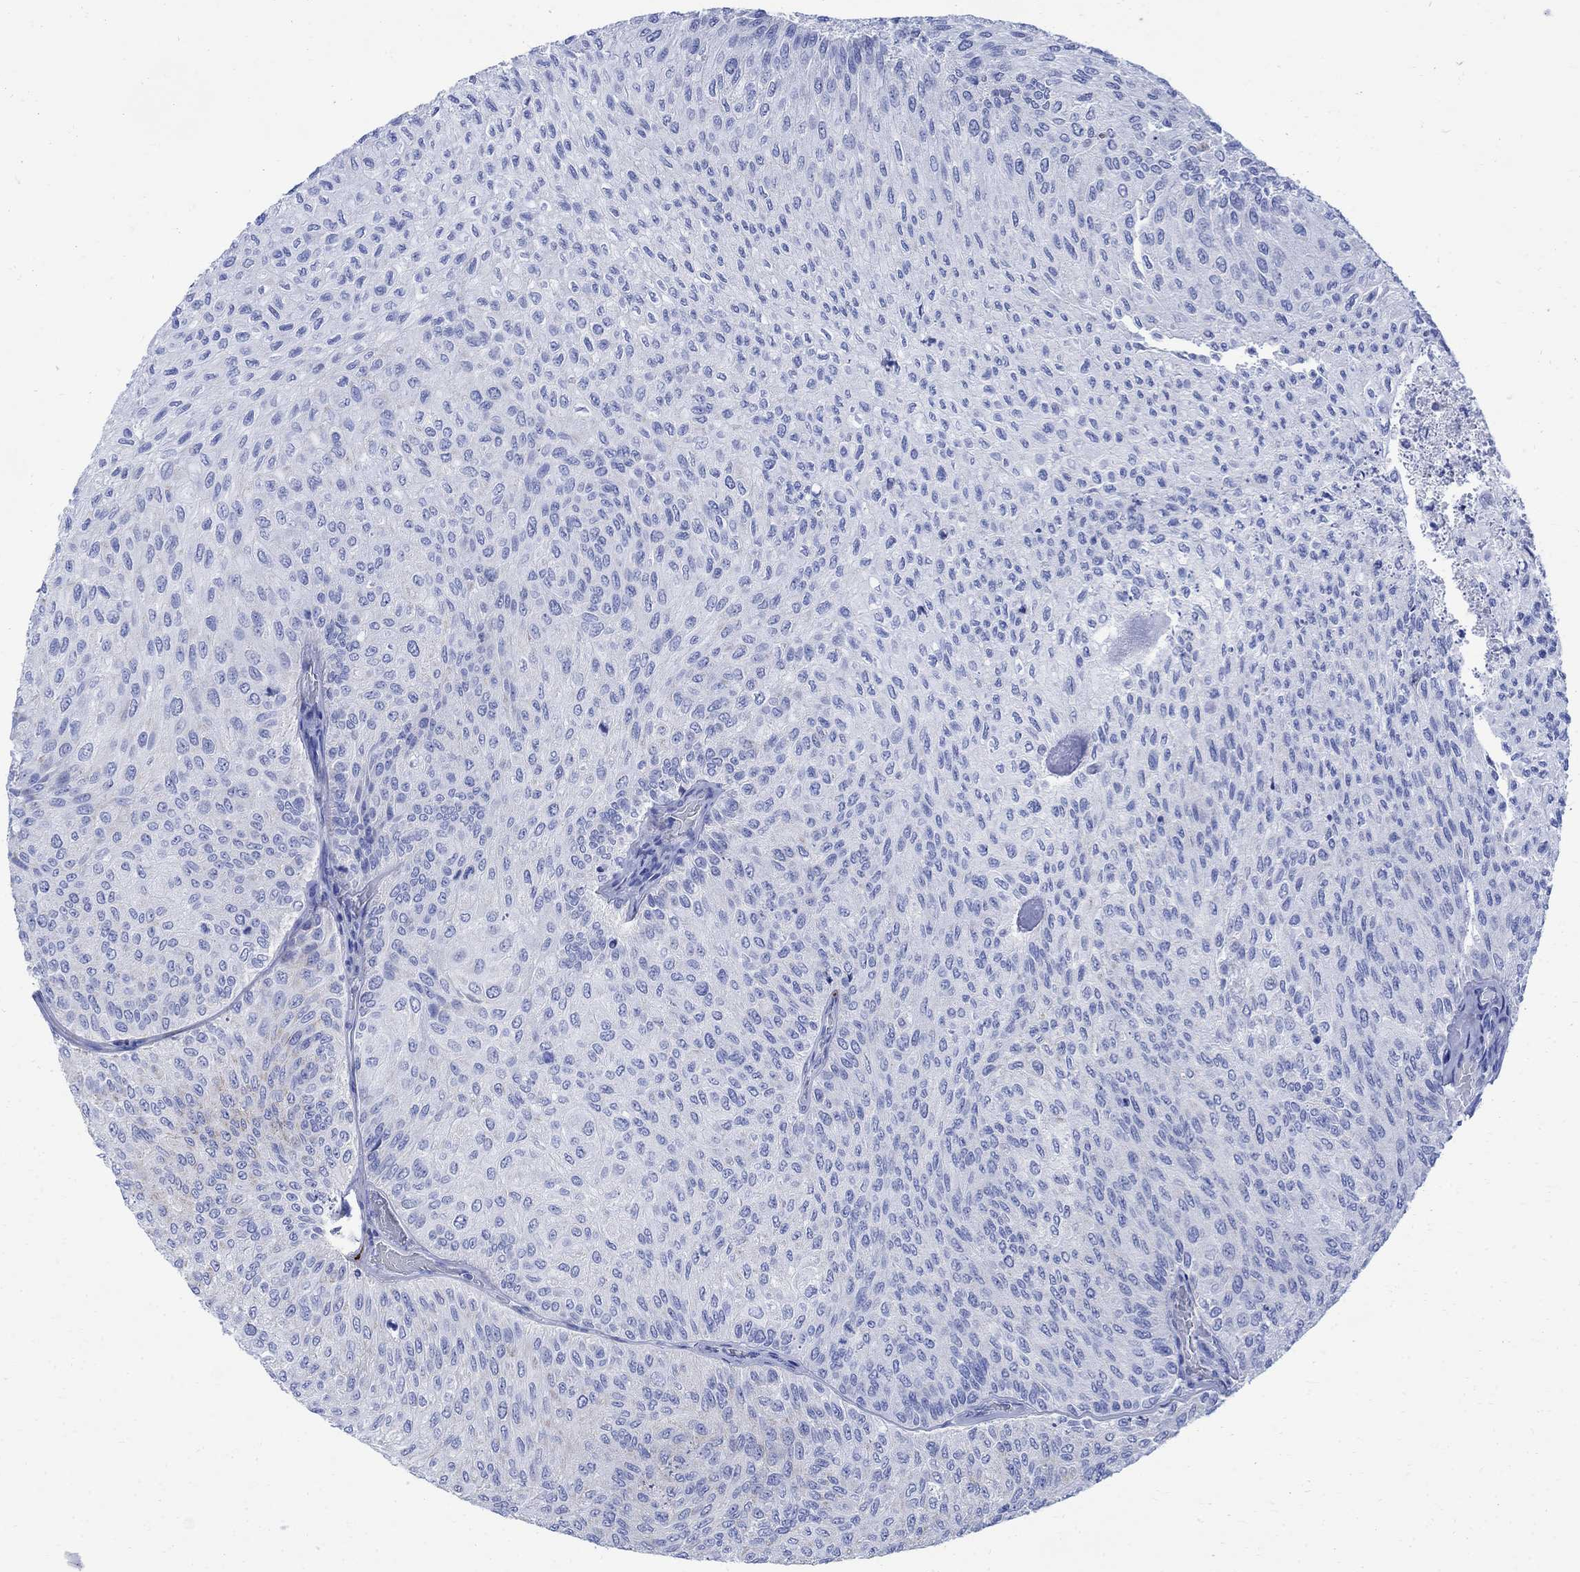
{"staining": {"intensity": "negative", "quantity": "none", "location": "none"}, "tissue": "urothelial cancer", "cell_type": "Tumor cells", "image_type": "cancer", "snomed": [{"axis": "morphology", "description": "Urothelial carcinoma, Low grade"}, {"axis": "topography", "description": "Urinary bladder"}], "caption": "A high-resolution photomicrograph shows IHC staining of urothelial carcinoma (low-grade), which shows no significant staining in tumor cells. (DAB immunohistochemistry (IHC), high magnification).", "gene": "CPLX2", "patient": {"sex": "male", "age": 78}}